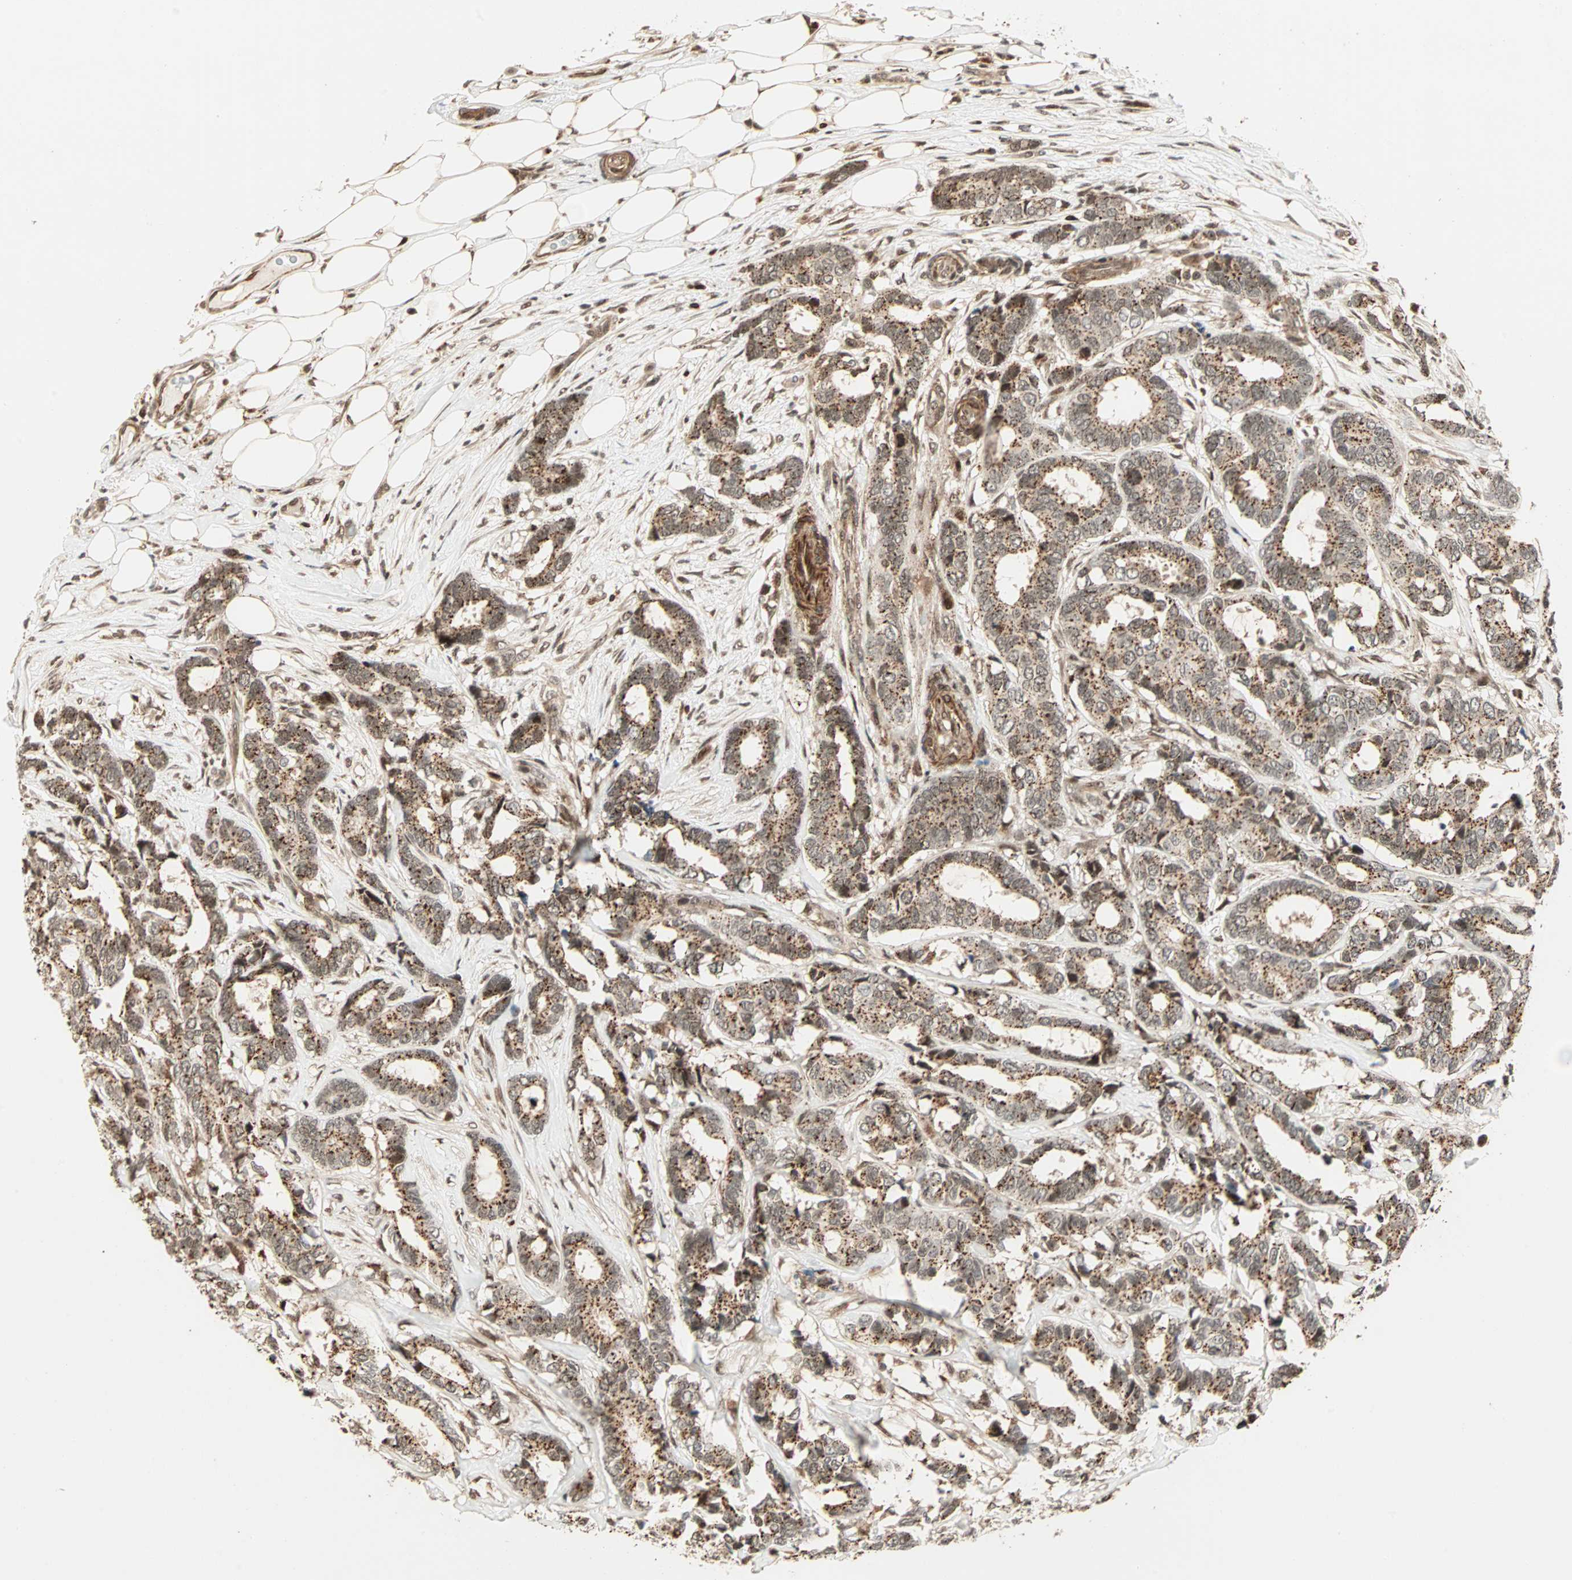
{"staining": {"intensity": "moderate", "quantity": ">75%", "location": "cytoplasmic/membranous,nuclear"}, "tissue": "breast cancer", "cell_type": "Tumor cells", "image_type": "cancer", "snomed": [{"axis": "morphology", "description": "Duct carcinoma"}, {"axis": "topography", "description": "Breast"}], "caption": "Immunohistochemical staining of breast cancer (infiltrating ductal carcinoma) displays moderate cytoplasmic/membranous and nuclear protein staining in approximately >75% of tumor cells.", "gene": "ZBED9", "patient": {"sex": "female", "age": 87}}